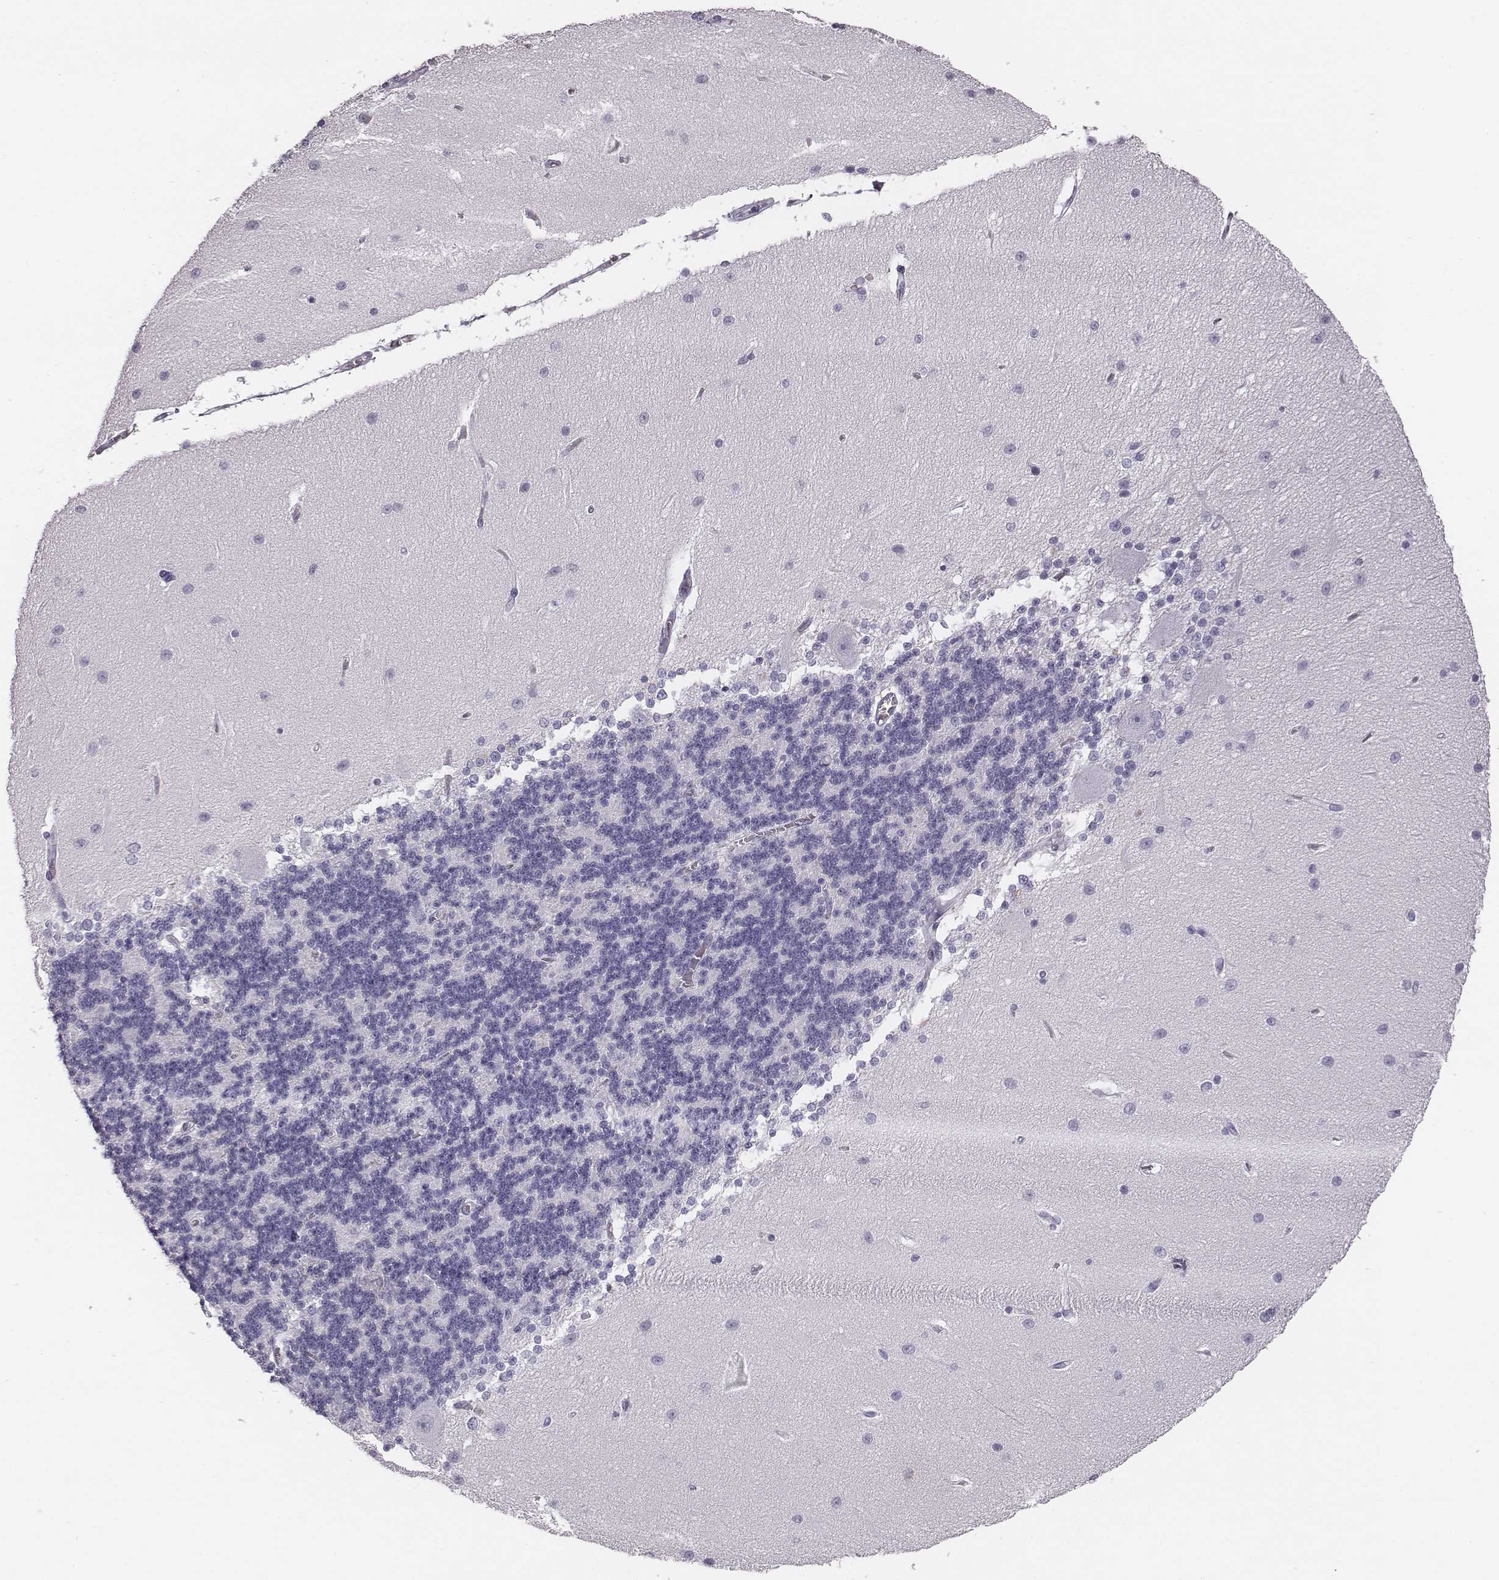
{"staining": {"intensity": "negative", "quantity": "none", "location": "none"}, "tissue": "cerebellum", "cell_type": "Cells in granular layer", "image_type": "normal", "snomed": [{"axis": "morphology", "description": "Normal tissue, NOS"}, {"axis": "topography", "description": "Cerebellum"}], "caption": "IHC of benign human cerebellum exhibits no staining in cells in granular layer.", "gene": "HBZ", "patient": {"sex": "female", "age": 54}}